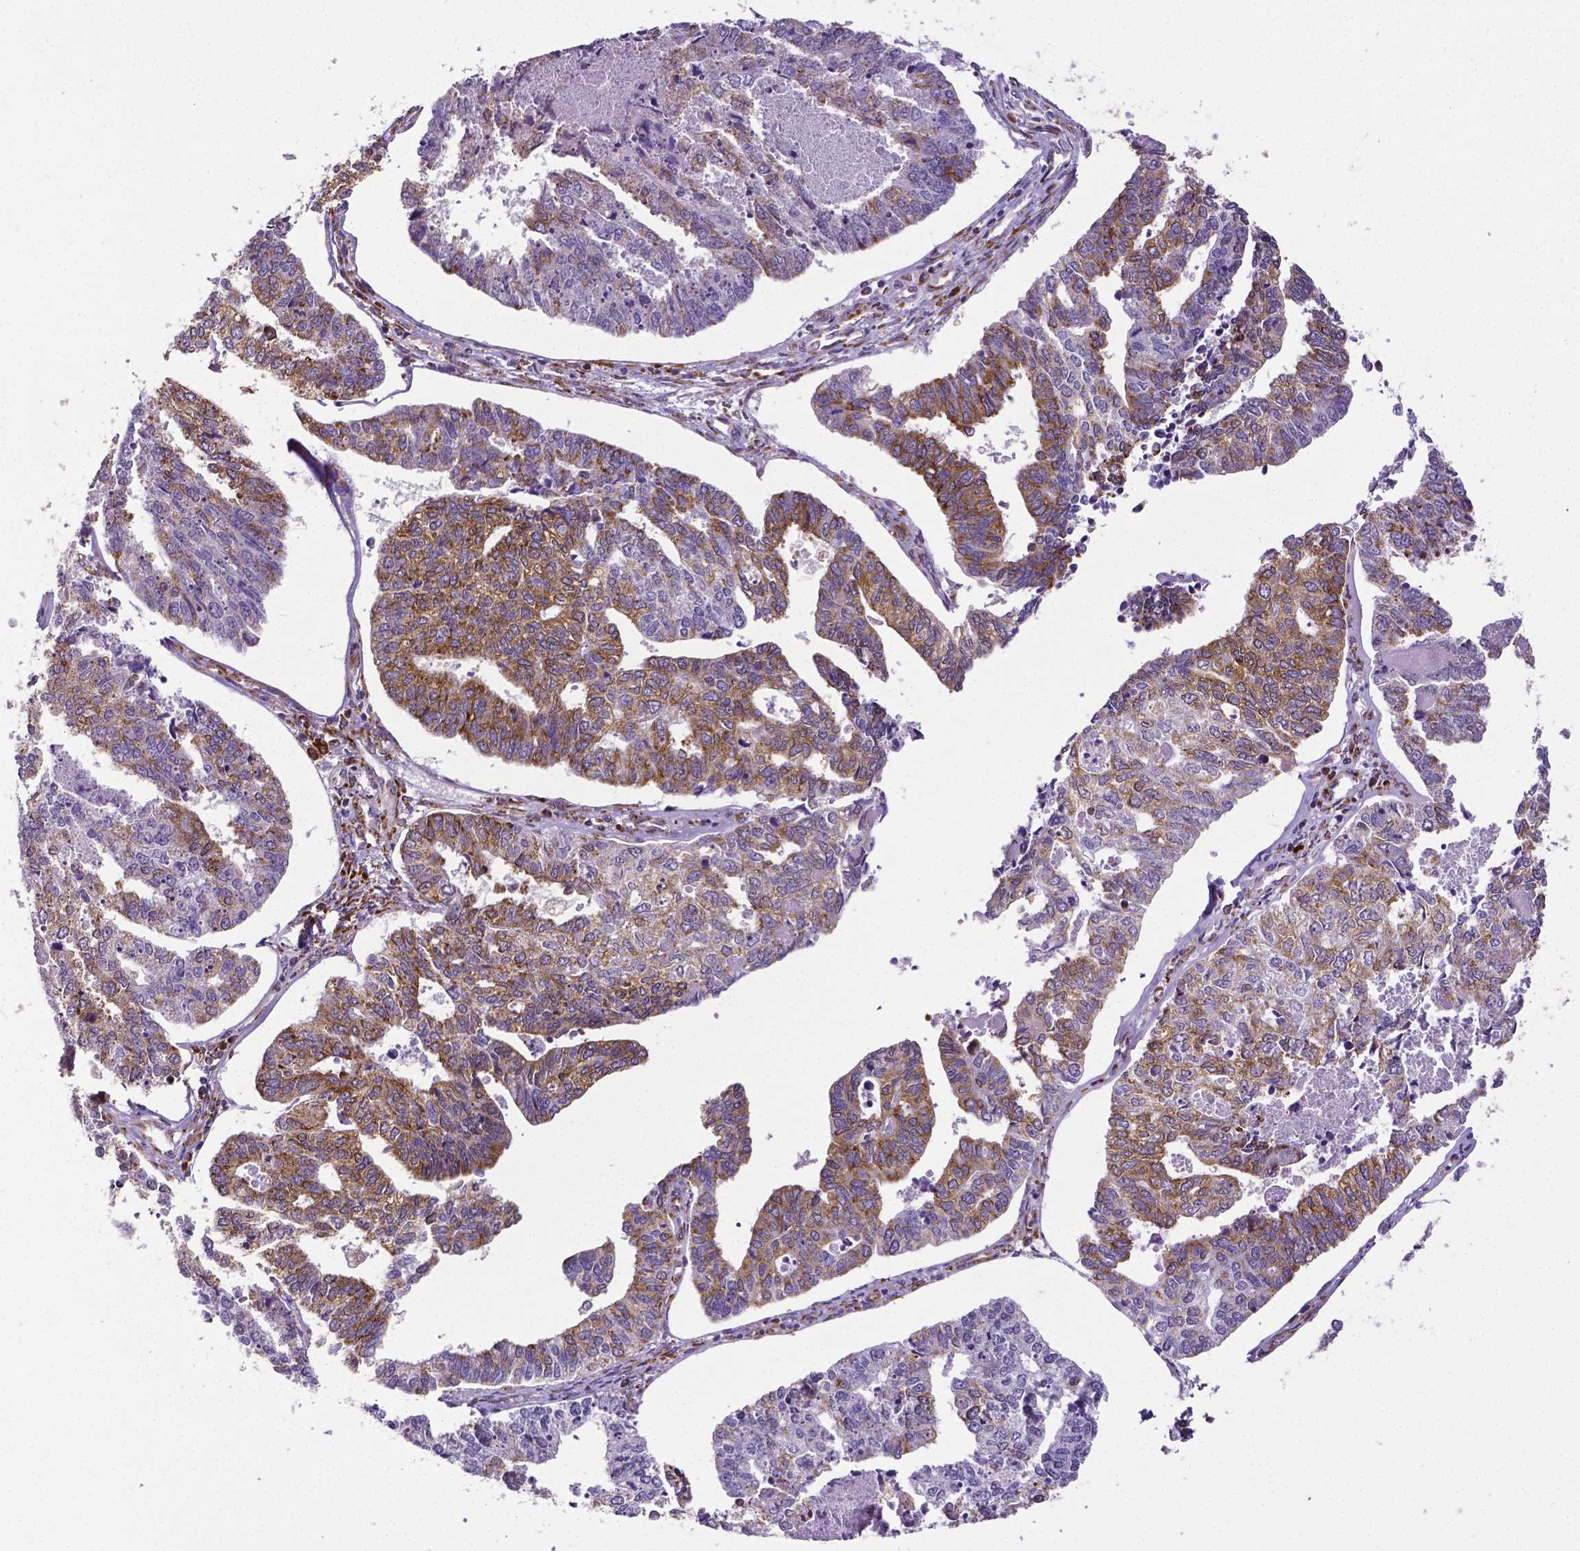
{"staining": {"intensity": "moderate", "quantity": ">75%", "location": "cytoplasmic/membranous"}, "tissue": "endometrial cancer", "cell_type": "Tumor cells", "image_type": "cancer", "snomed": [{"axis": "morphology", "description": "Adenocarcinoma, NOS"}, {"axis": "topography", "description": "Endometrium"}], "caption": "DAB immunohistochemical staining of adenocarcinoma (endometrial) demonstrates moderate cytoplasmic/membranous protein staining in approximately >75% of tumor cells.", "gene": "MTDH", "patient": {"sex": "female", "age": 73}}